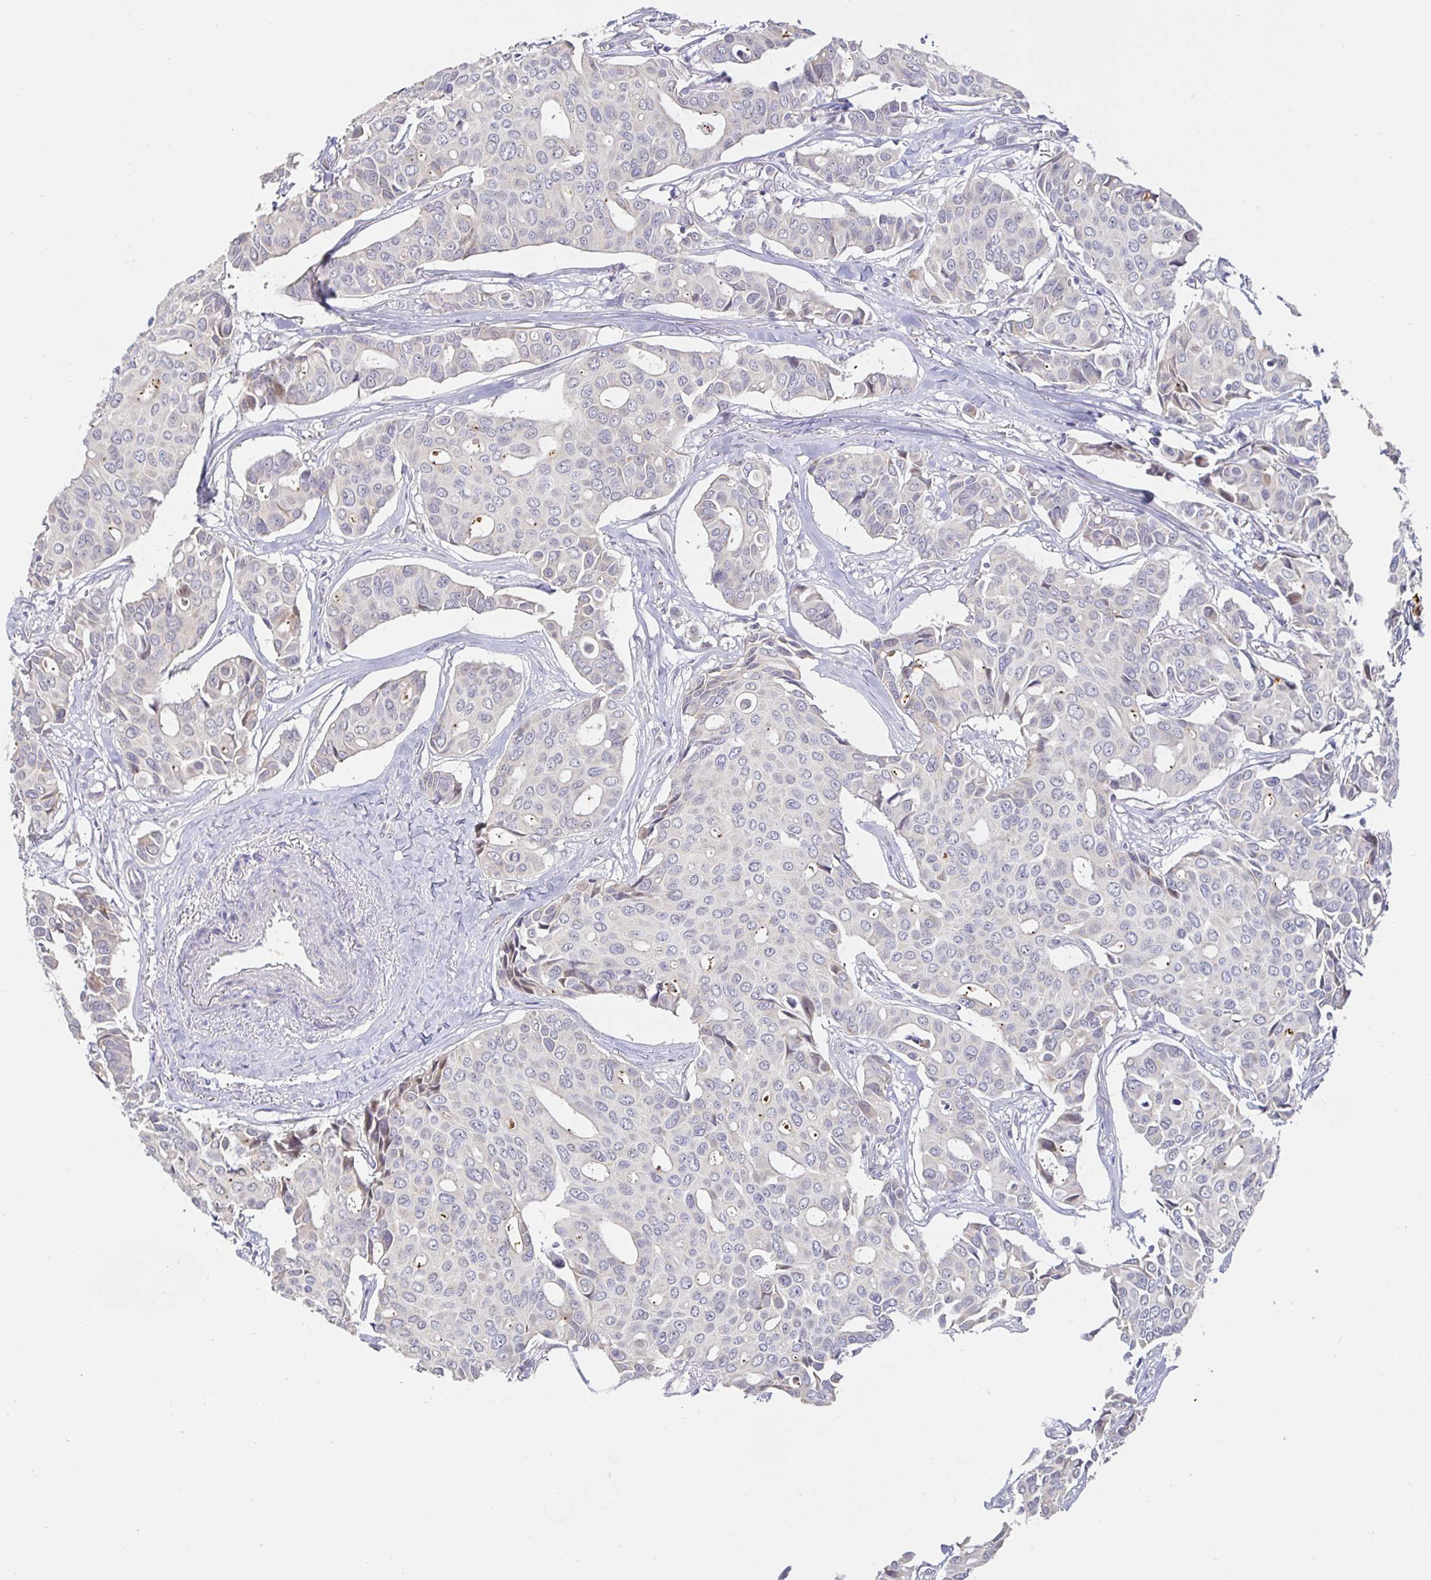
{"staining": {"intensity": "negative", "quantity": "none", "location": "none"}, "tissue": "breast cancer", "cell_type": "Tumor cells", "image_type": "cancer", "snomed": [{"axis": "morphology", "description": "Duct carcinoma"}, {"axis": "topography", "description": "Breast"}], "caption": "High magnification brightfield microscopy of breast cancer (infiltrating ductal carcinoma) stained with DAB (3,3'-diaminobenzidine) (brown) and counterstained with hematoxylin (blue): tumor cells show no significant positivity. (DAB (3,3'-diaminobenzidine) IHC visualized using brightfield microscopy, high magnification).", "gene": "CIT", "patient": {"sex": "female", "age": 54}}